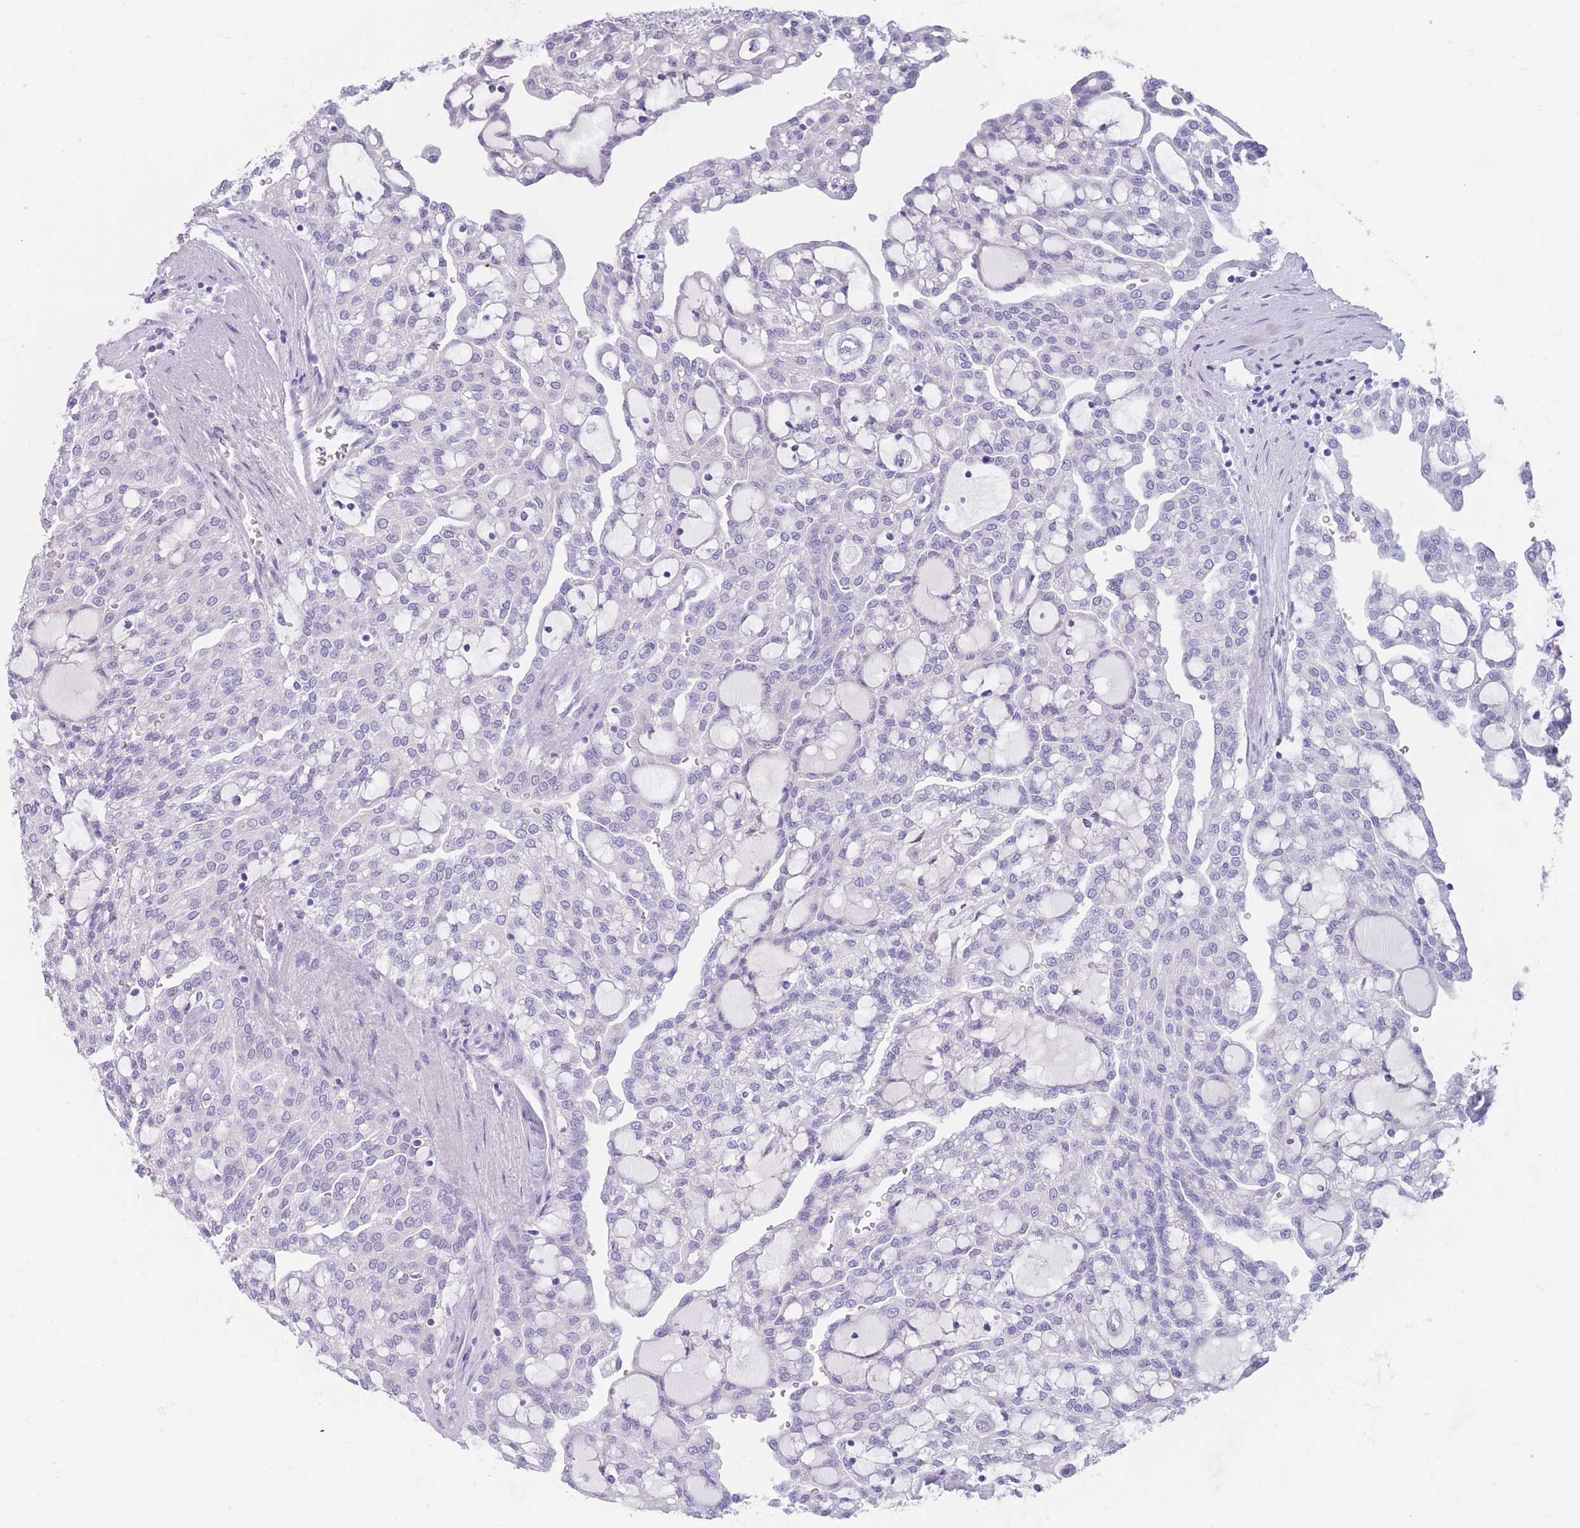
{"staining": {"intensity": "negative", "quantity": "none", "location": "none"}, "tissue": "renal cancer", "cell_type": "Tumor cells", "image_type": "cancer", "snomed": [{"axis": "morphology", "description": "Adenocarcinoma, NOS"}, {"axis": "topography", "description": "Kidney"}], "caption": "There is no significant staining in tumor cells of renal cancer (adenocarcinoma).", "gene": "COL27A1", "patient": {"sex": "male", "age": 63}}